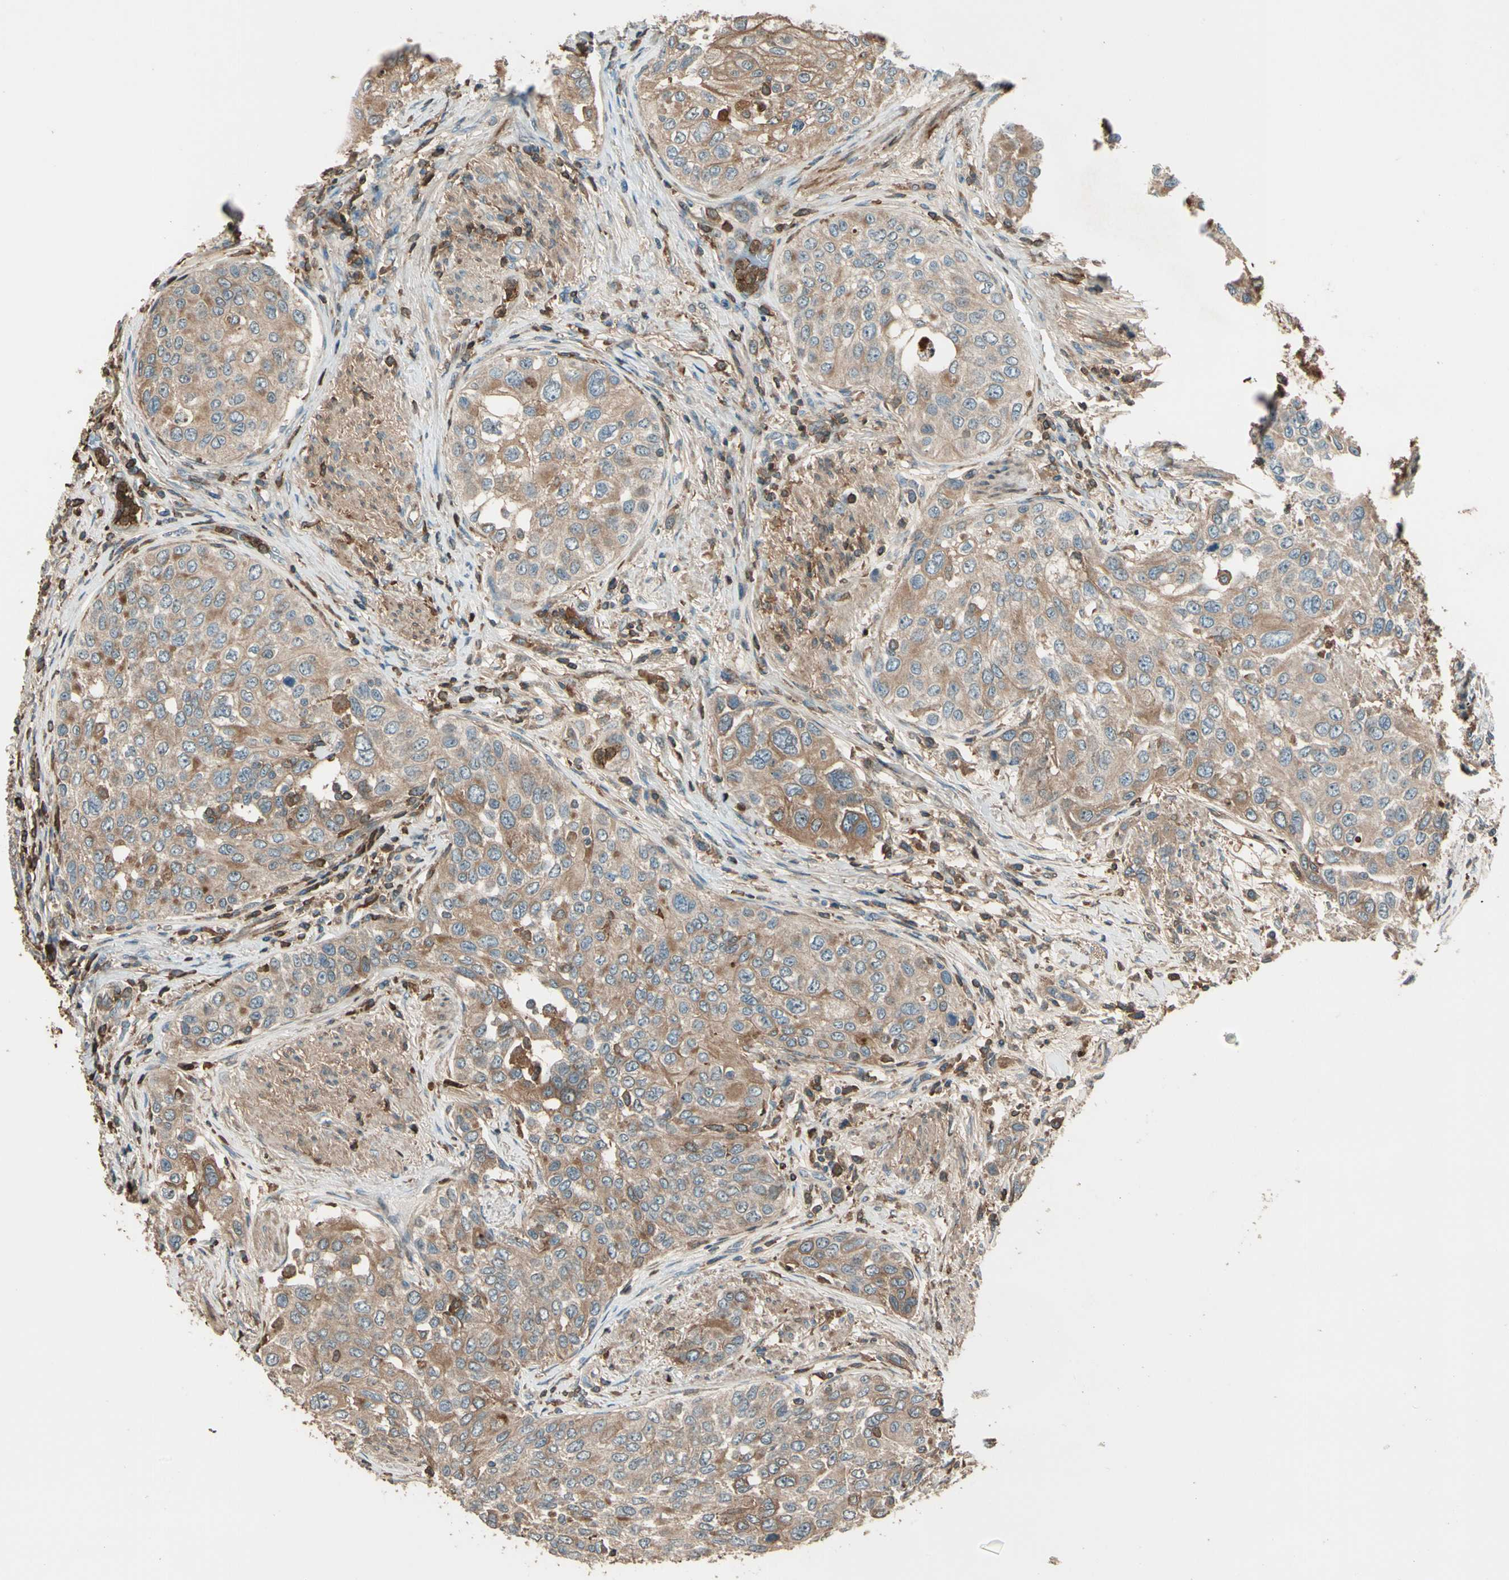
{"staining": {"intensity": "weak", "quantity": ">75%", "location": "cytoplasmic/membranous"}, "tissue": "urothelial cancer", "cell_type": "Tumor cells", "image_type": "cancer", "snomed": [{"axis": "morphology", "description": "Urothelial carcinoma, High grade"}, {"axis": "topography", "description": "Urinary bladder"}], "caption": "Brown immunohistochemical staining in human urothelial carcinoma (high-grade) reveals weak cytoplasmic/membranous expression in about >75% of tumor cells.", "gene": "STX11", "patient": {"sex": "female", "age": 56}}